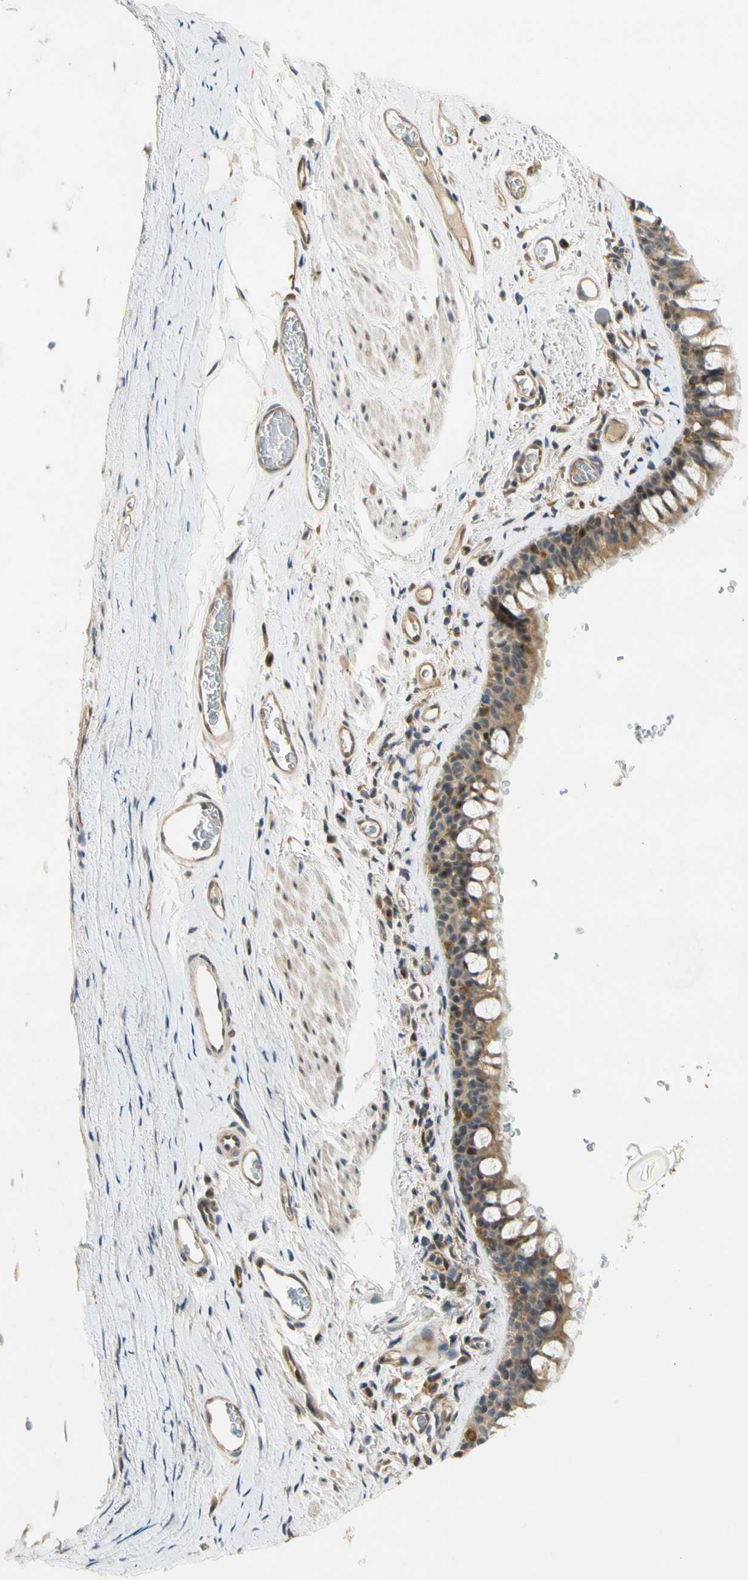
{"staining": {"intensity": "weak", "quantity": ">75%", "location": "cytoplasmic/membranous,nuclear"}, "tissue": "bronchus", "cell_type": "Respiratory epithelial cells", "image_type": "normal", "snomed": [{"axis": "morphology", "description": "Normal tissue, NOS"}, {"axis": "morphology", "description": "Malignant melanoma, Metastatic site"}, {"axis": "topography", "description": "Bronchus"}, {"axis": "topography", "description": "Lung"}], "caption": "Protein expression analysis of benign bronchus displays weak cytoplasmic/membranous,nuclear positivity in approximately >75% of respiratory epithelial cells. The staining was performed using DAB, with brown indicating positive protein expression. Nuclei are stained blue with hematoxylin.", "gene": "GATD1", "patient": {"sex": "male", "age": 64}}